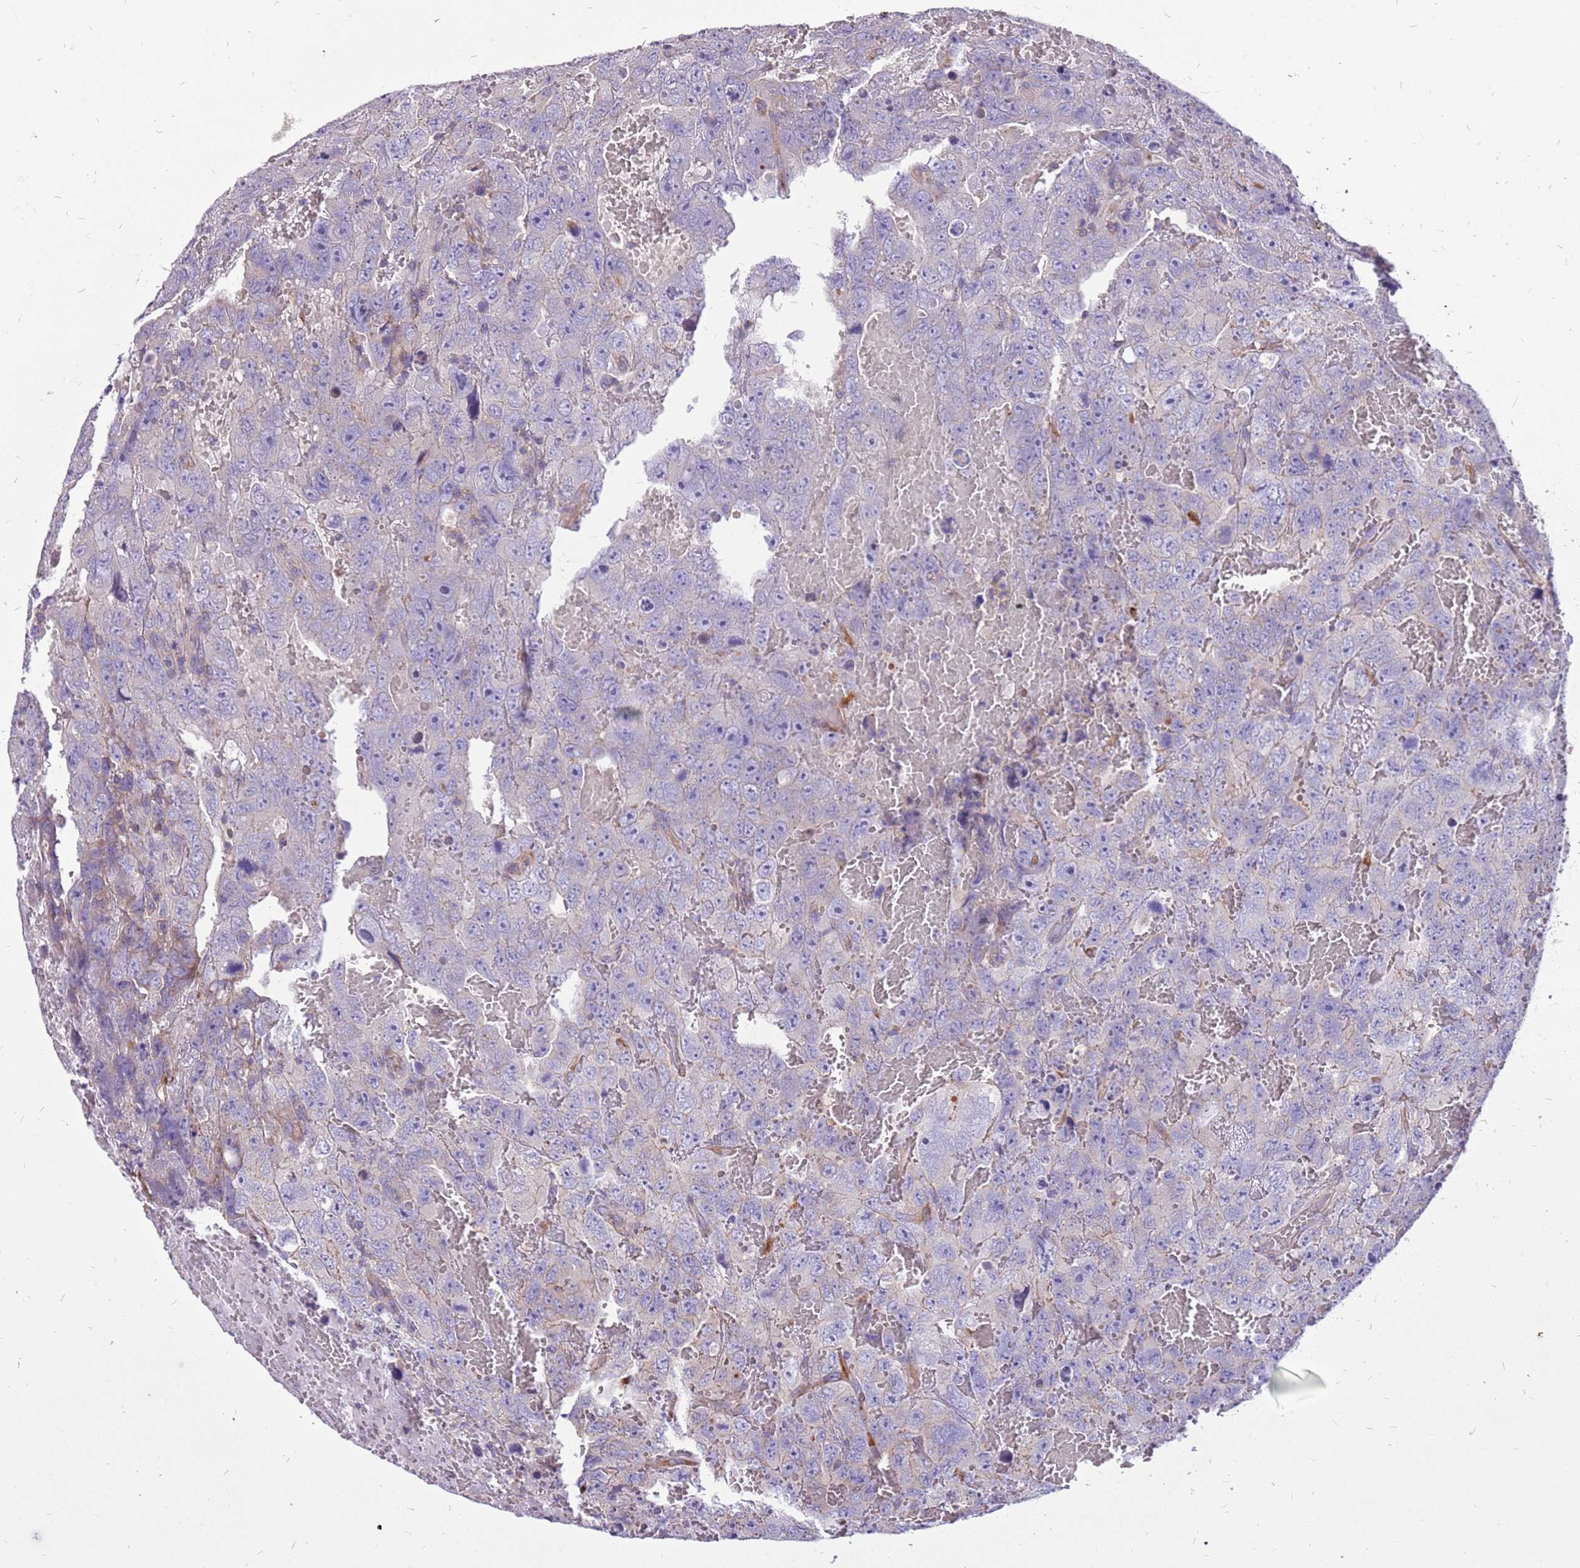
{"staining": {"intensity": "negative", "quantity": "none", "location": "none"}, "tissue": "testis cancer", "cell_type": "Tumor cells", "image_type": "cancer", "snomed": [{"axis": "morphology", "description": "Carcinoma, Embryonal, NOS"}, {"axis": "topography", "description": "Testis"}], "caption": "IHC histopathology image of embryonal carcinoma (testis) stained for a protein (brown), which shows no staining in tumor cells. (Brightfield microscopy of DAB (3,3'-diaminobenzidine) immunohistochemistry at high magnification).", "gene": "WDR90", "patient": {"sex": "male", "age": 45}}